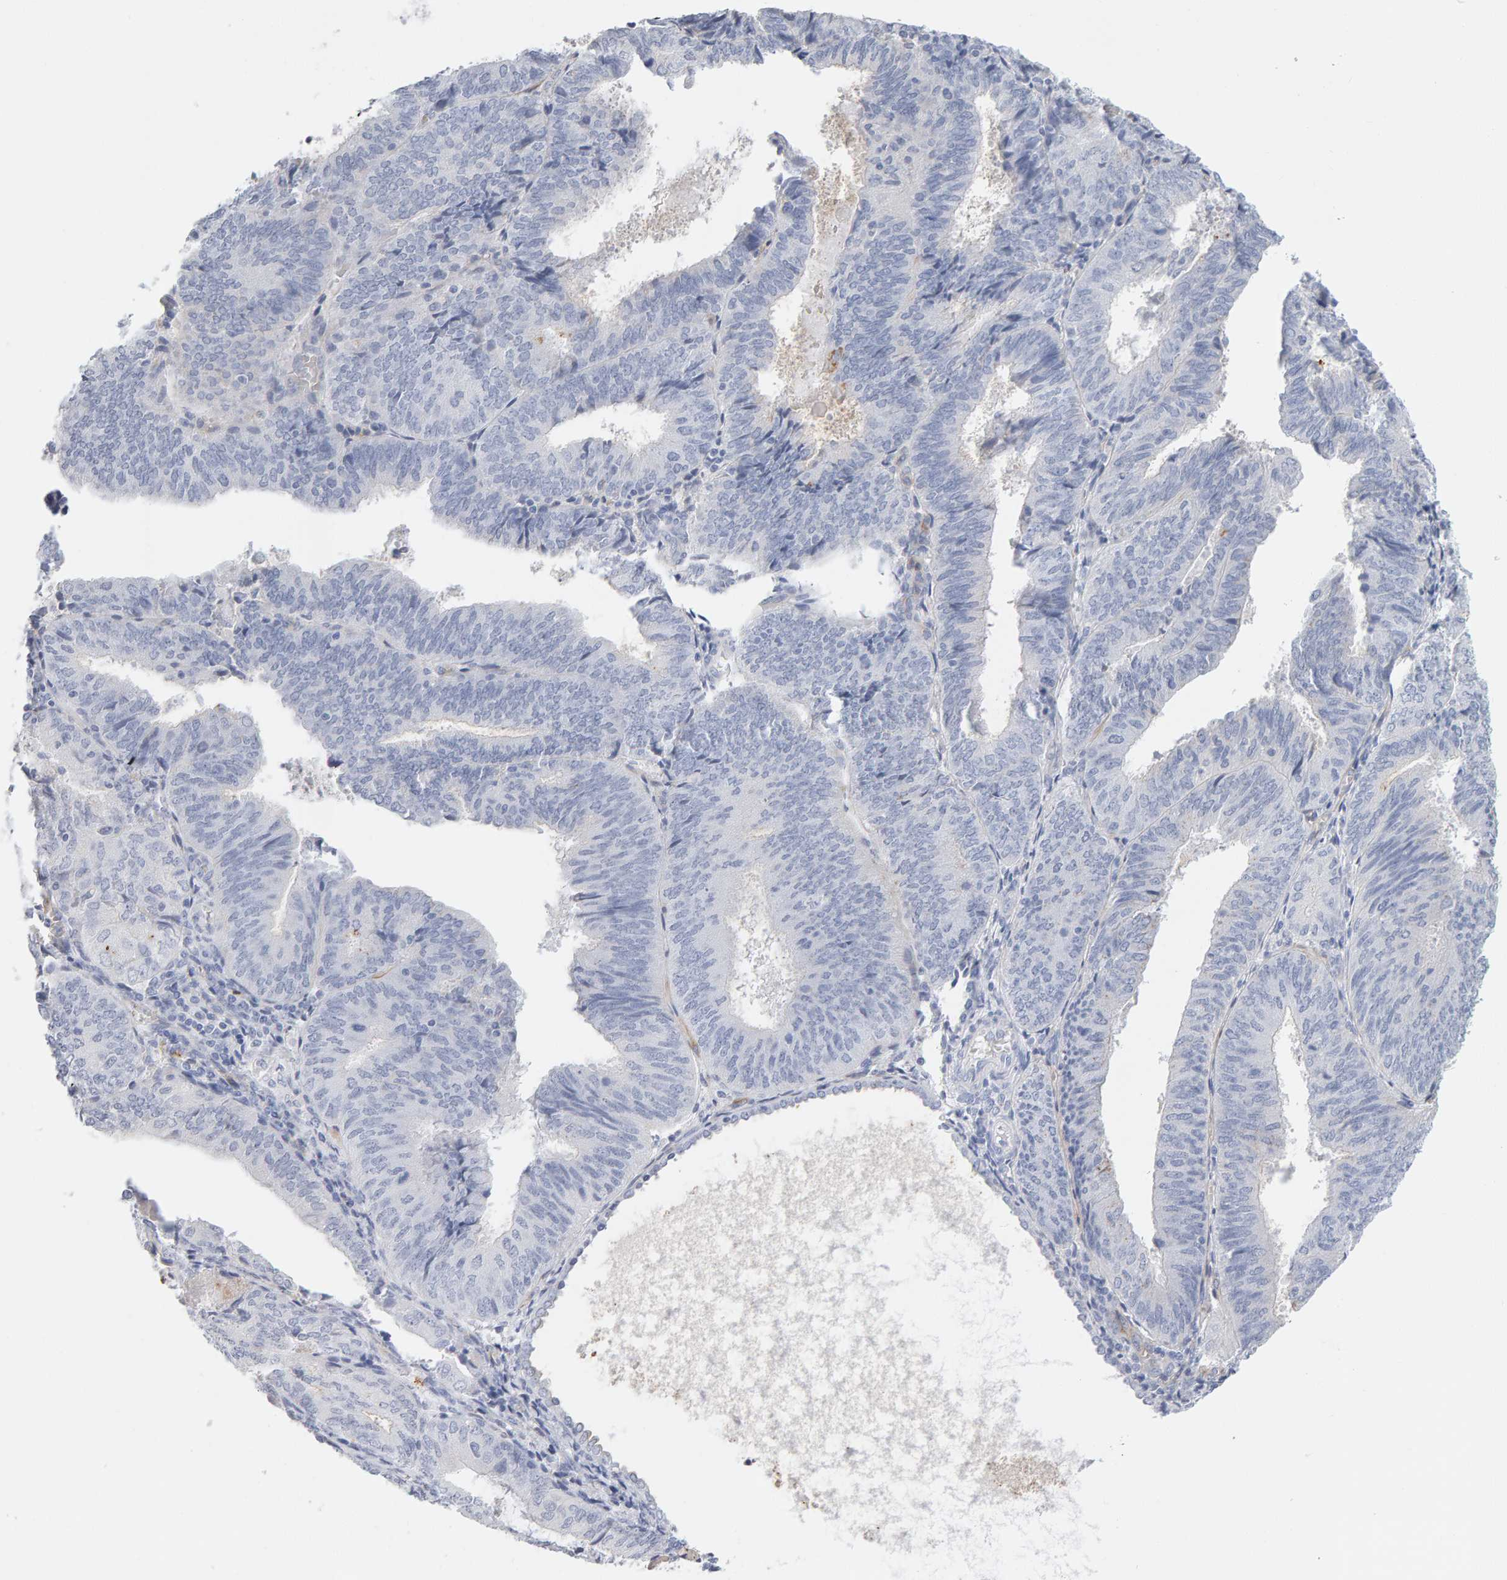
{"staining": {"intensity": "negative", "quantity": "none", "location": "none"}, "tissue": "endometrial cancer", "cell_type": "Tumor cells", "image_type": "cancer", "snomed": [{"axis": "morphology", "description": "Adenocarcinoma, NOS"}, {"axis": "topography", "description": "Endometrium"}], "caption": "IHC of human endometrial cancer (adenocarcinoma) displays no positivity in tumor cells.", "gene": "METRNL", "patient": {"sex": "female", "age": 81}}